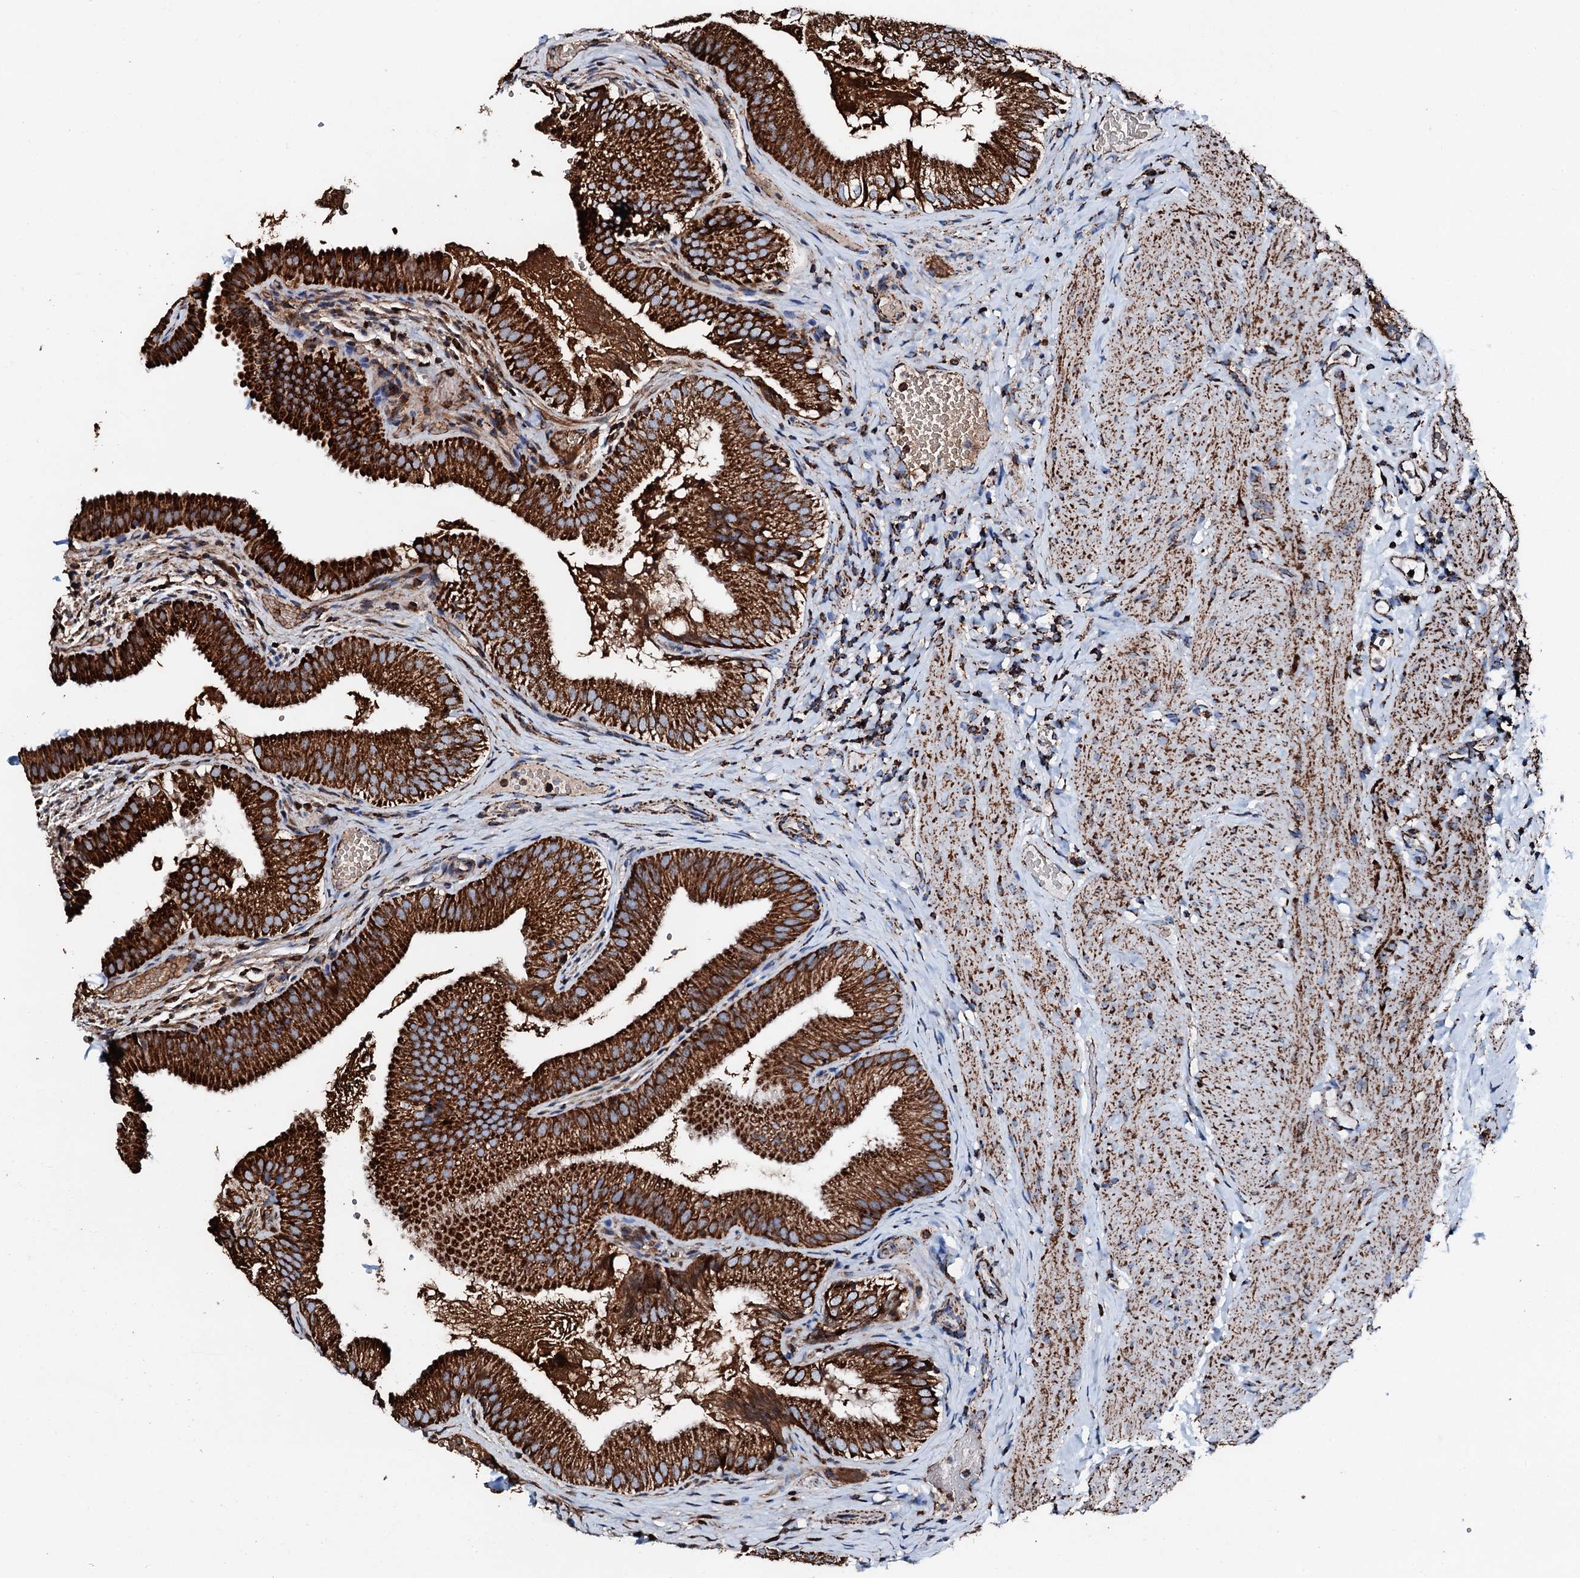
{"staining": {"intensity": "strong", "quantity": ">75%", "location": "cytoplasmic/membranous"}, "tissue": "gallbladder", "cell_type": "Glandular cells", "image_type": "normal", "snomed": [{"axis": "morphology", "description": "Normal tissue, NOS"}, {"axis": "topography", "description": "Gallbladder"}], "caption": "Glandular cells show strong cytoplasmic/membranous expression in about >75% of cells in normal gallbladder. The staining was performed using DAB, with brown indicating positive protein expression. Nuclei are stained blue with hematoxylin.", "gene": "HADH", "patient": {"sex": "female", "age": 30}}